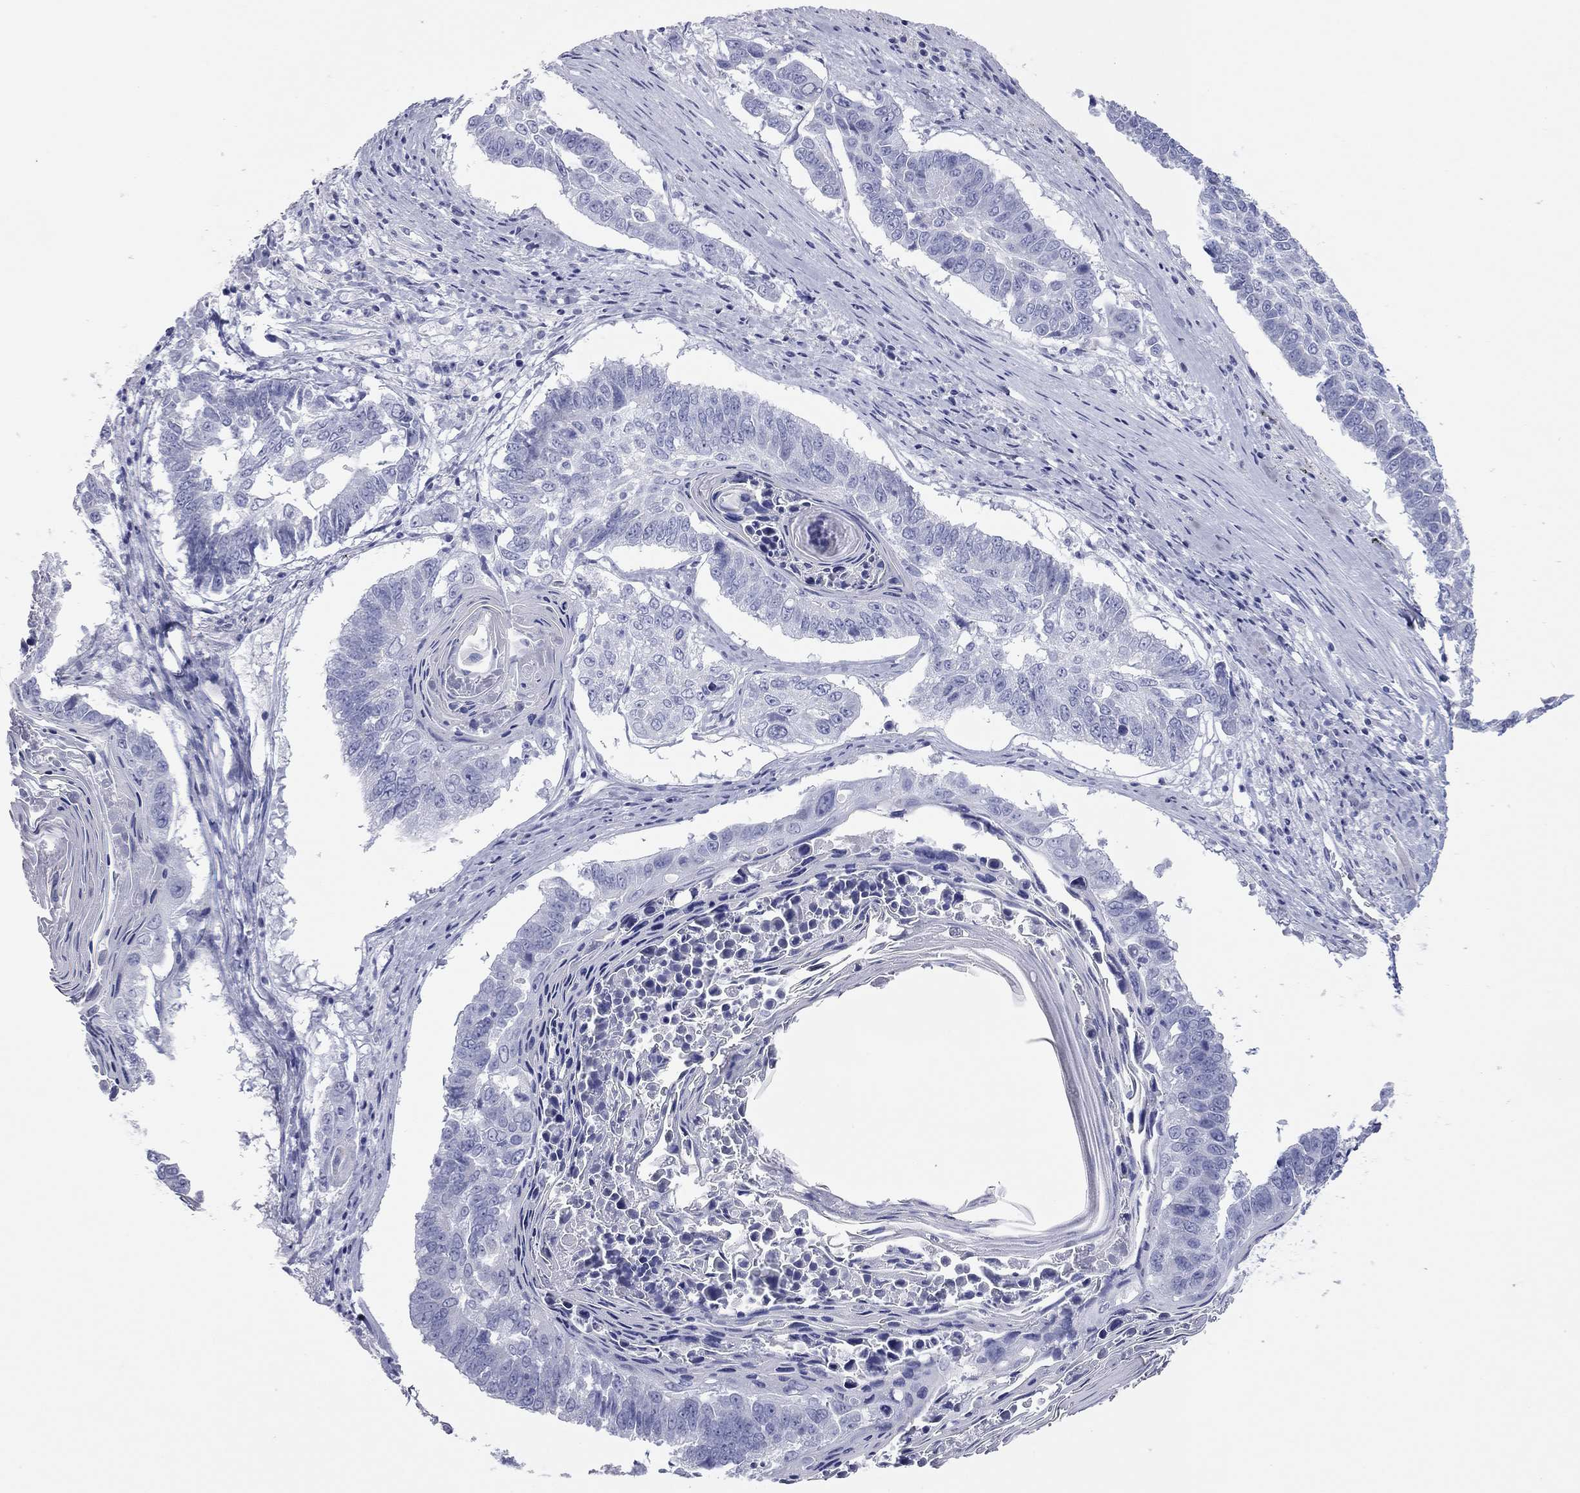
{"staining": {"intensity": "negative", "quantity": "none", "location": "none"}, "tissue": "lung cancer", "cell_type": "Tumor cells", "image_type": "cancer", "snomed": [{"axis": "morphology", "description": "Squamous cell carcinoma, NOS"}, {"axis": "topography", "description": "Lung"}], "caption": "The immunohistochemistry (IHC) micrograph has no significant positivity in tumor cells of lung squamous cell carcinoma tissue.", "gene": "VSIG10", "patient": {"sex": "male", "age": 73}}